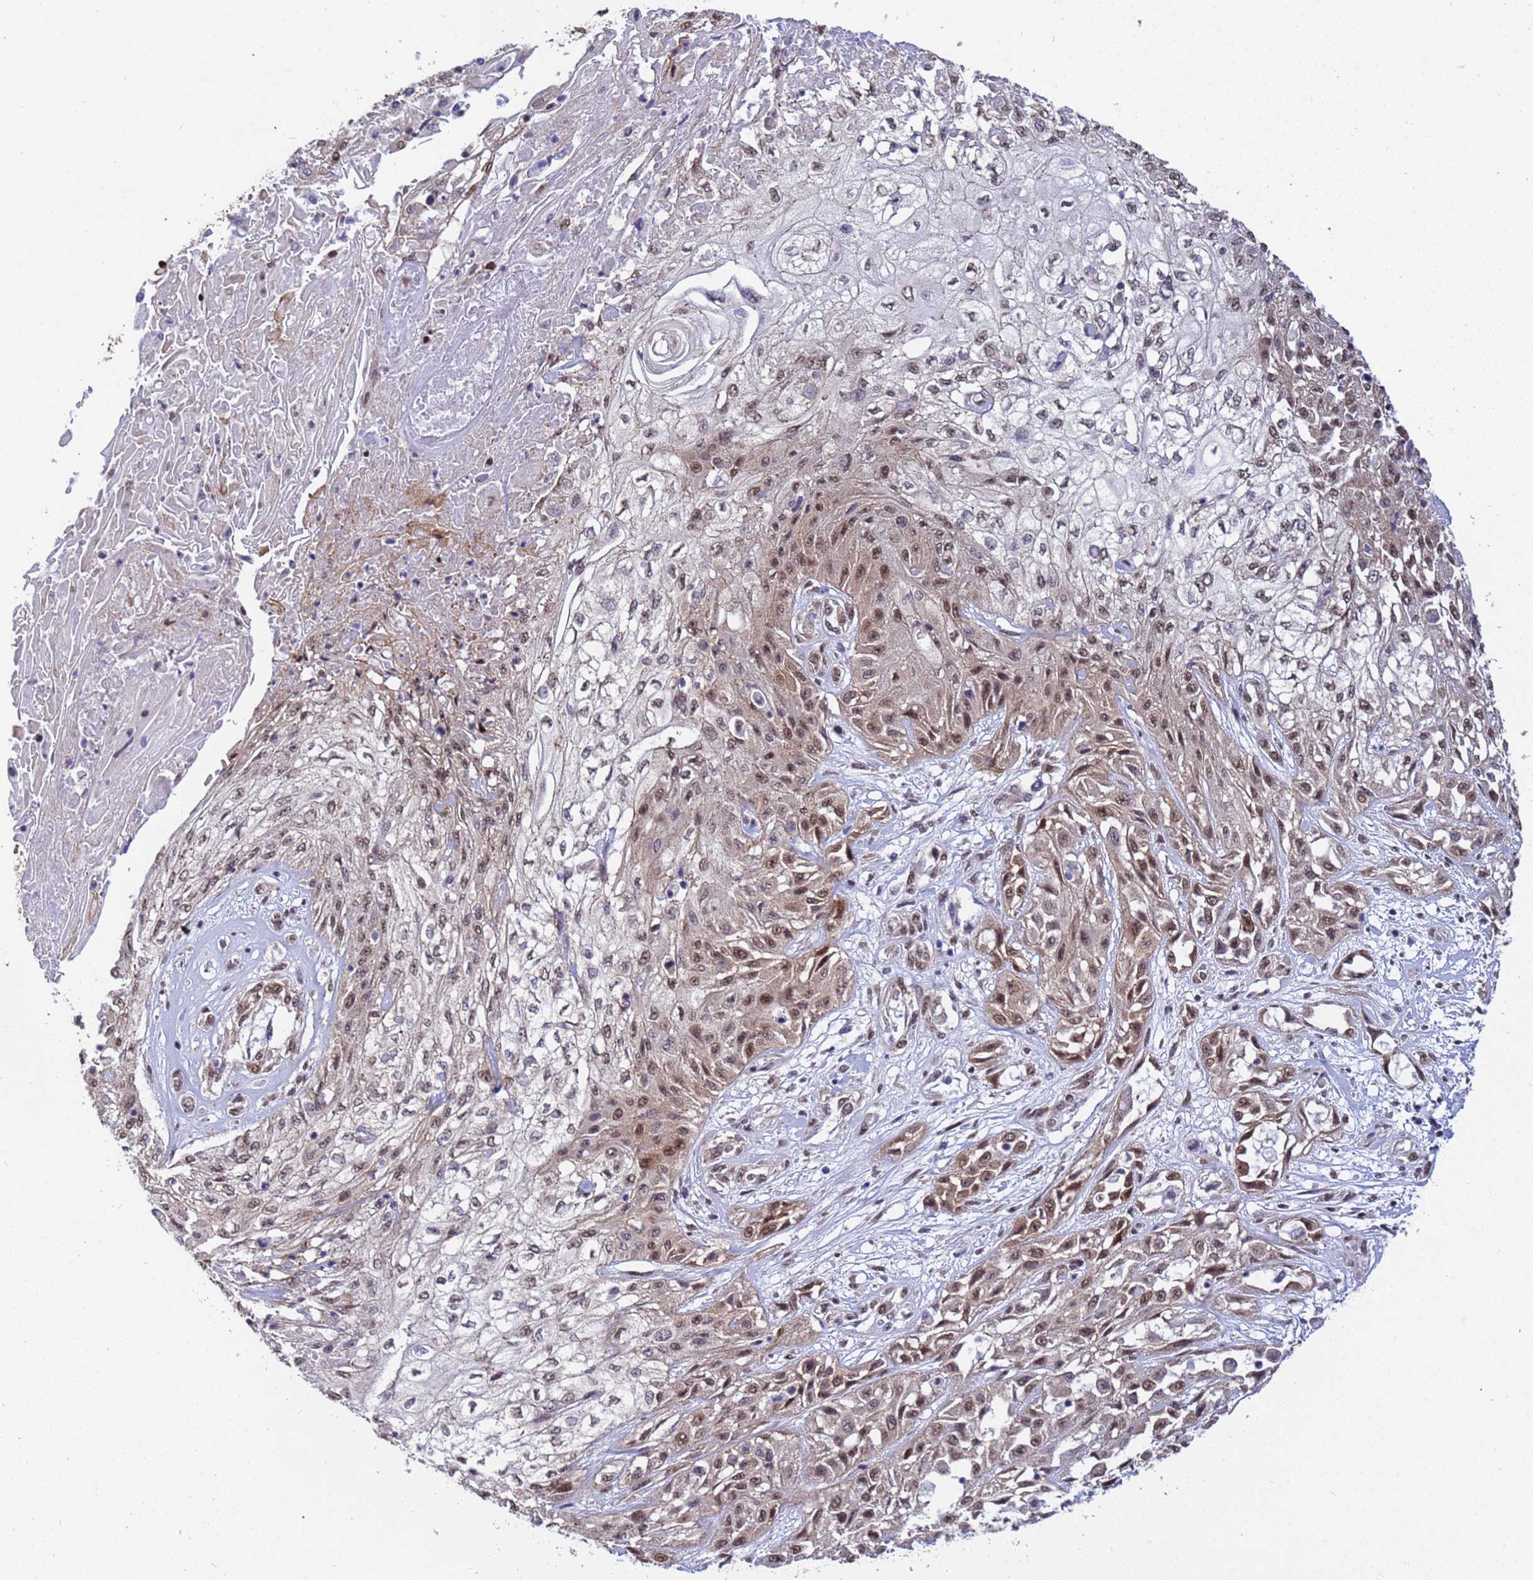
{"staining": {"intensity": "moderate", "quantity": ">75%", "location": "nuclear"}, "tissue": "skin cancer", "cell_type": "Tumor cells", "image_type": "cancer", "snomed": [{"axis": "morphology", "description": "Squamous cell carcinoma, NOS"}, {"axis": "morphology", "description": "Squamous cell carcinoma, metastatic, NOS"}, {"axis": "topography", "description": "Skin"}, {"axis": "topography", "description": "Lymph node"}], "caption": "Immunohistochemistry (IHC) histopathology image of skin metastatic squamous cell carcinoma stained for a protein (brown), which reveals medium levels of moderate nuclear expression in about >75% of tumor cells.", "gene": "TRIP6", "patient": {"sex": "male", "age": 75}}